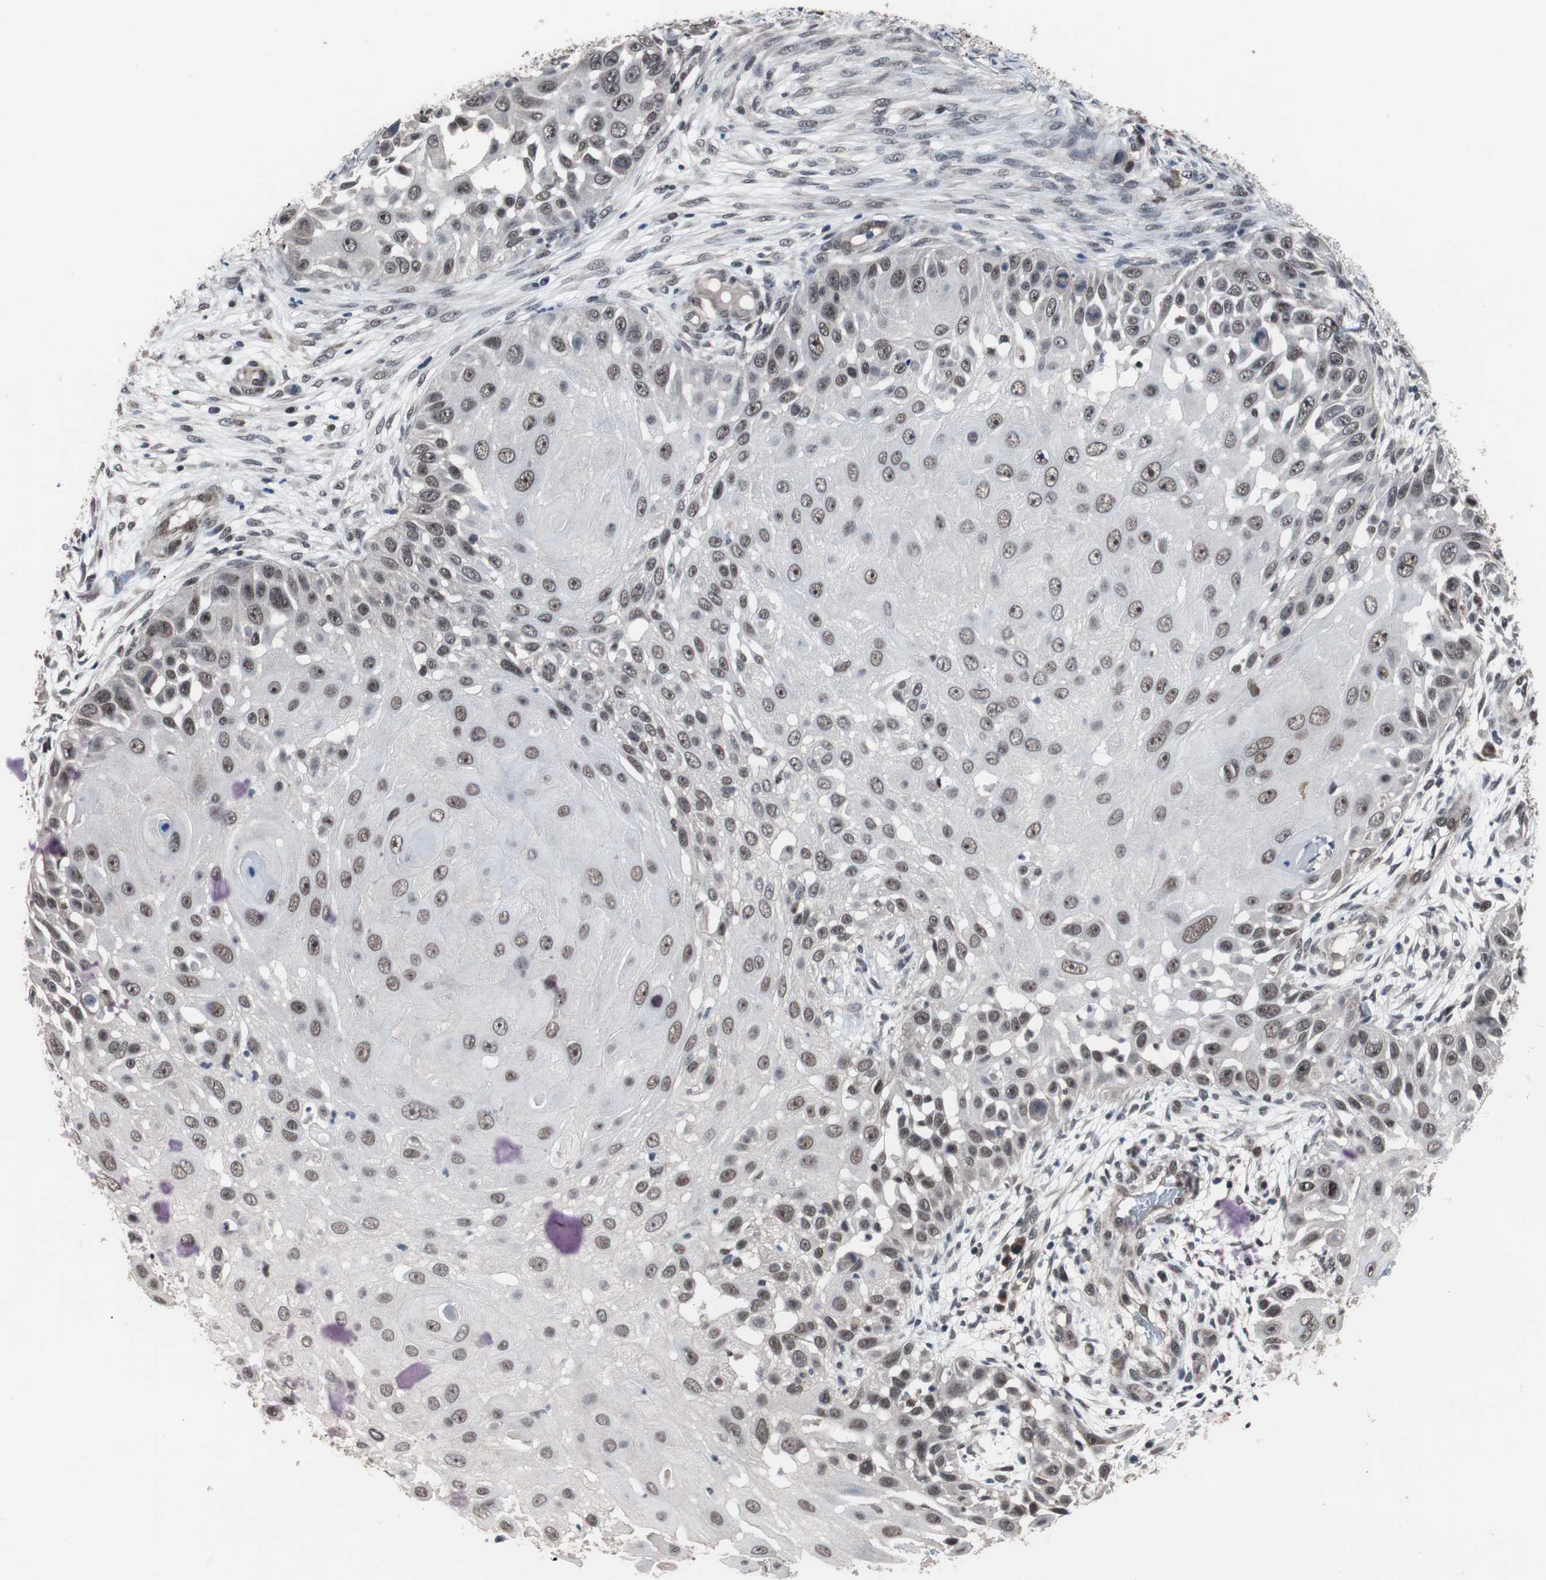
{"staining": {"intensity": "weak", "quantity": ">75%", "location": "nuclear"}, "tissue": "skin cancer", "cell_type": "Tumor cells", "image_type": "cancer", "snomed": [{"axis": "morphology", "description": "Squamous cell carcinoma, NOS"}, {"axis": "topography", "description": "Skin"}], "caption": "IHC histopathology image of neoplastic tissue: squamous cell carcinoma (skin) stained using immunohistochemistry reveals low levels of weak protein expression localized specifically in the nuclear of tumor cells, appearing as a nuclear brown color.", "gene": "GTF2F2", "patient": {"sex": "female", "age": 44}}